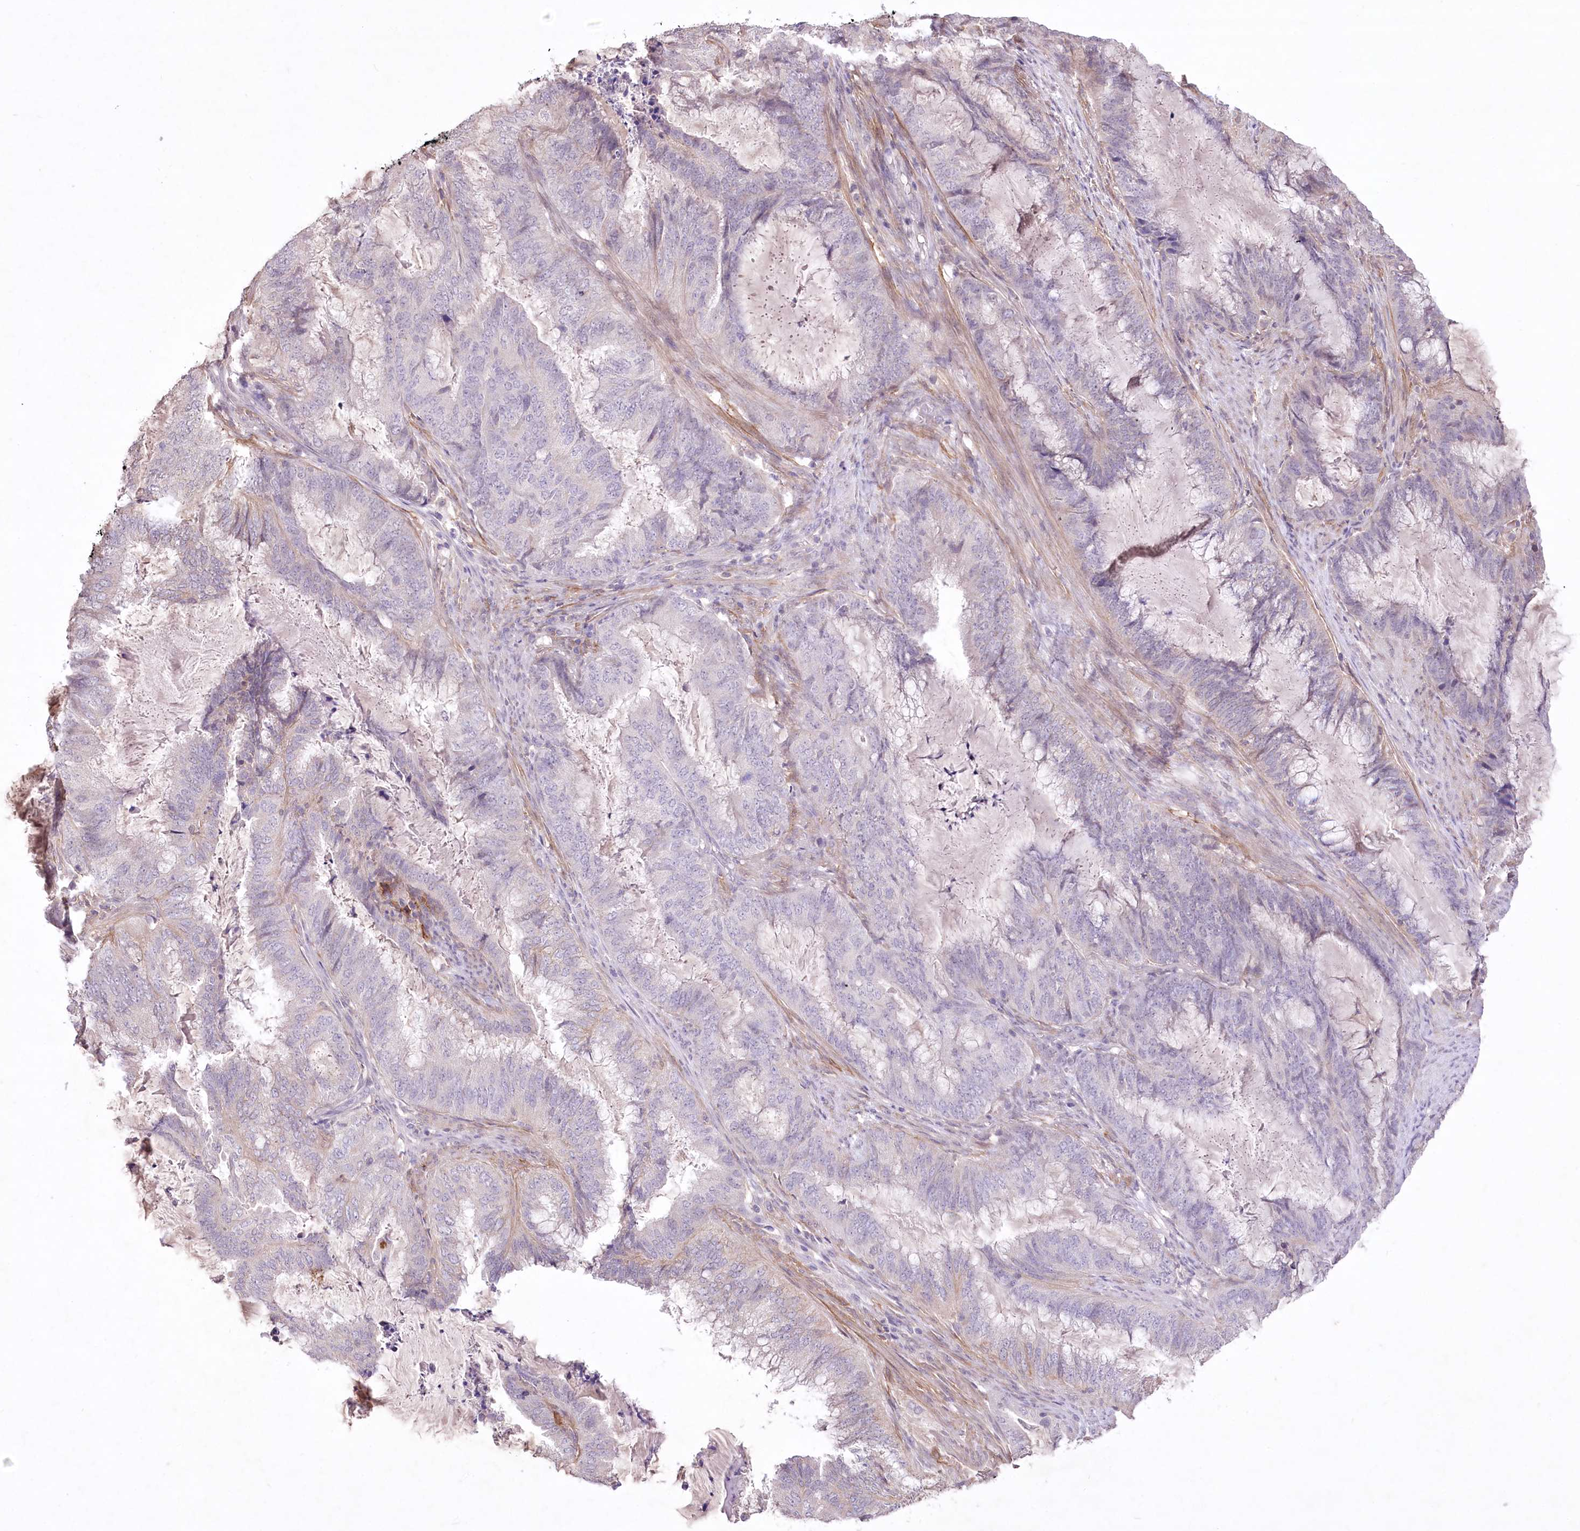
{"staining": {"intensity": "negative", "quantity": "none", "location": "none"}, "tissue": "endometrial cancer", "cell_type": "Tumor cells", "image_type": "cancer", "snomed": [{"axis": "morphology", "description": "Adenocarcinoma, NOS"}, {"axis": "topography", "description": "Endometrium"}], "caption": "This photomicrograph is of endometrial adenocarcinoma stained with immunohistochemistry (IHC) to label a protein in brown with the nuclei are counter-stained blue. There is no positivity in tumor cells.", "gene": "ENPP1", "patient": {"sex": "female", "age": 51}}